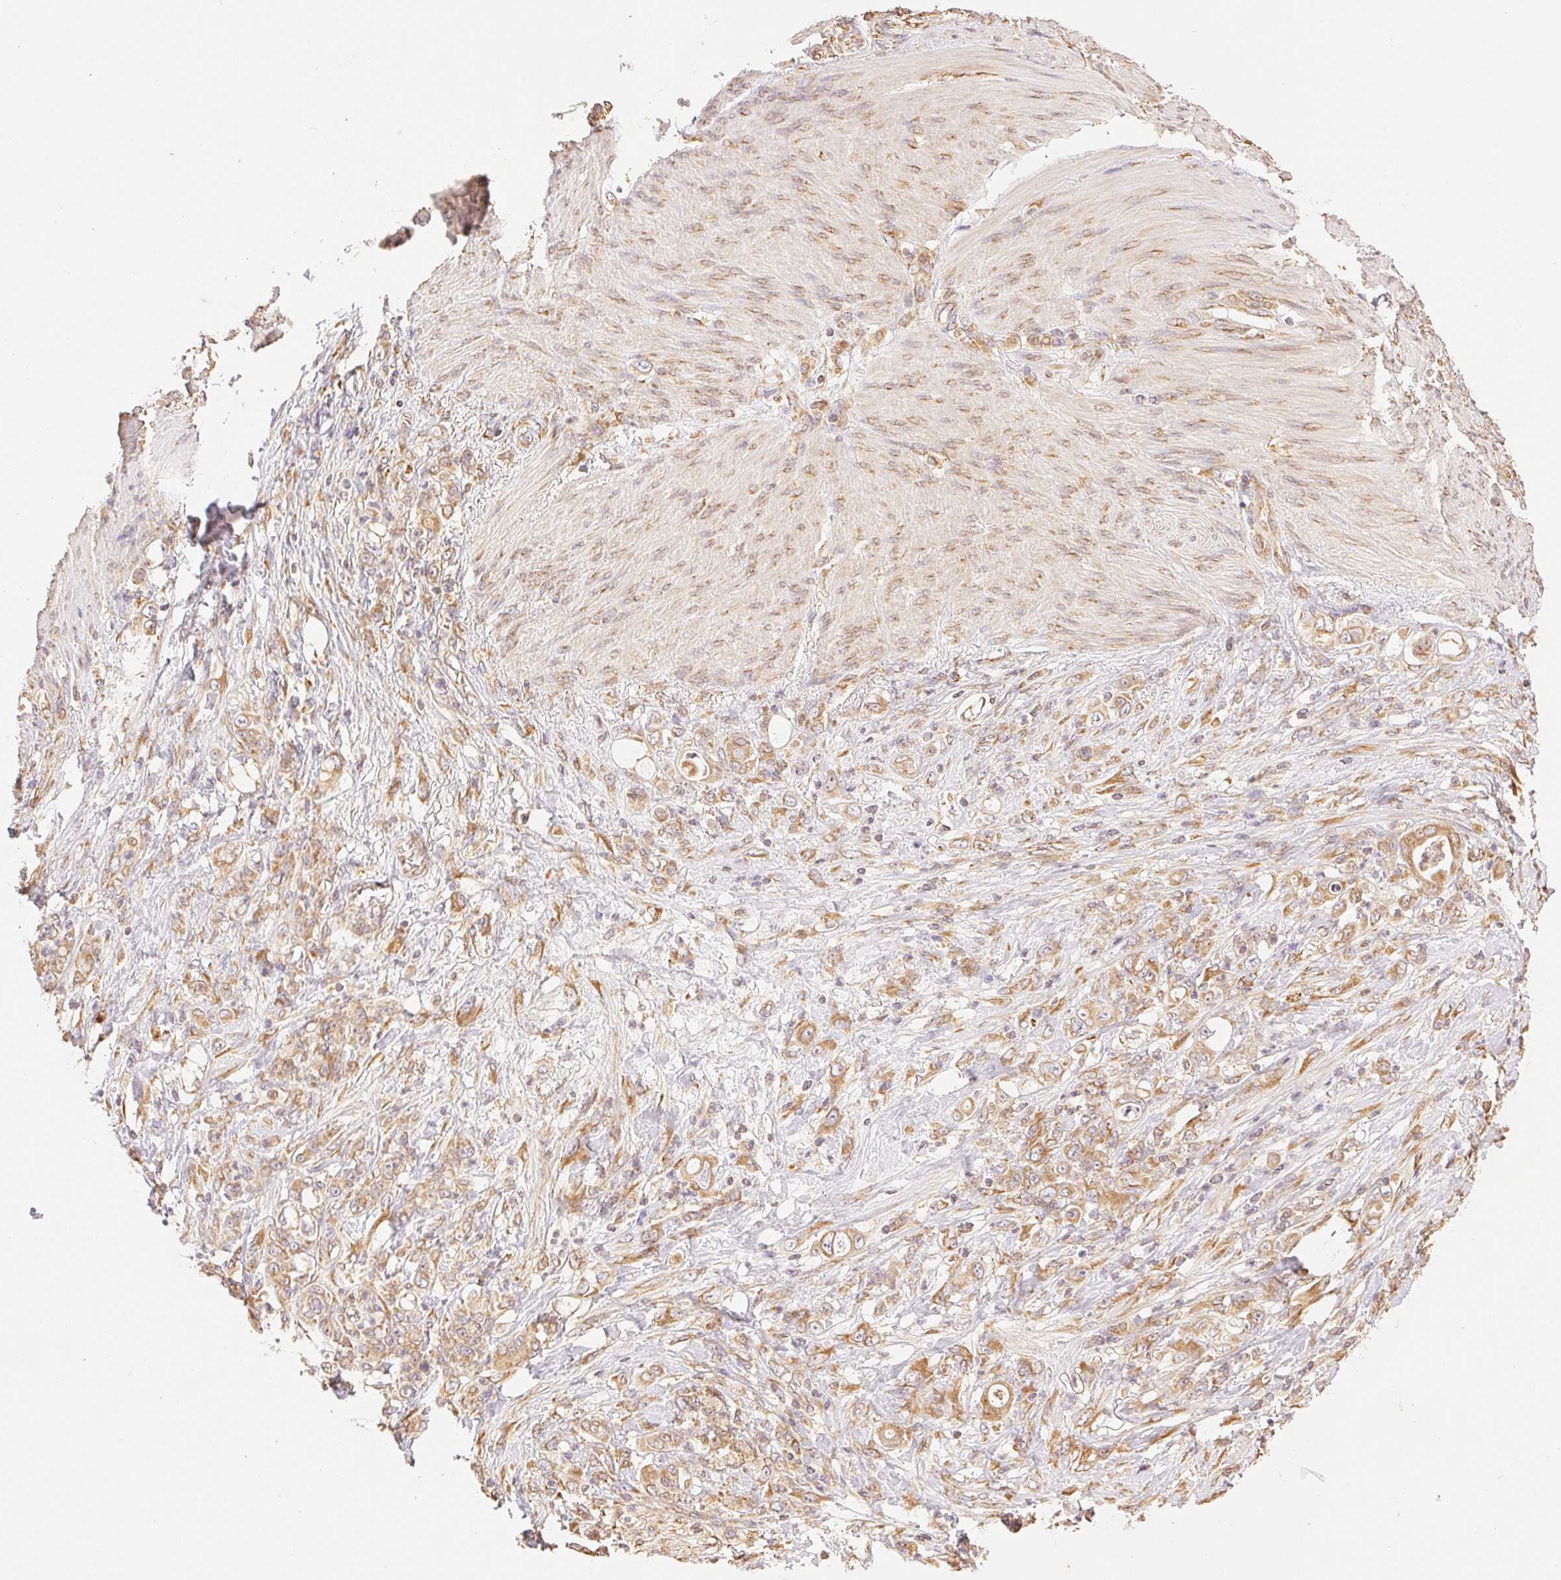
{"staining": {"intensity": "moderate", "quantity": ">75%", "location": "cytoplasmic/membranous"}, "tissue": "stomach cancer", "cell_type": "Tumor cells", "image_type": "cancer", "snomed": [{"axis": "morphology", "description": "Adenocarcinoma, NOS"}, {"axis": "topography", "description": "Stomach"}], "caption": "IHC of stomach cancer displays medium levels of moderate cytoplasmic/membranous positivity in approximately >75% of tumor cells.", "gene": "ENTREP1", "patient": {"sex": "female", "age": 79}}